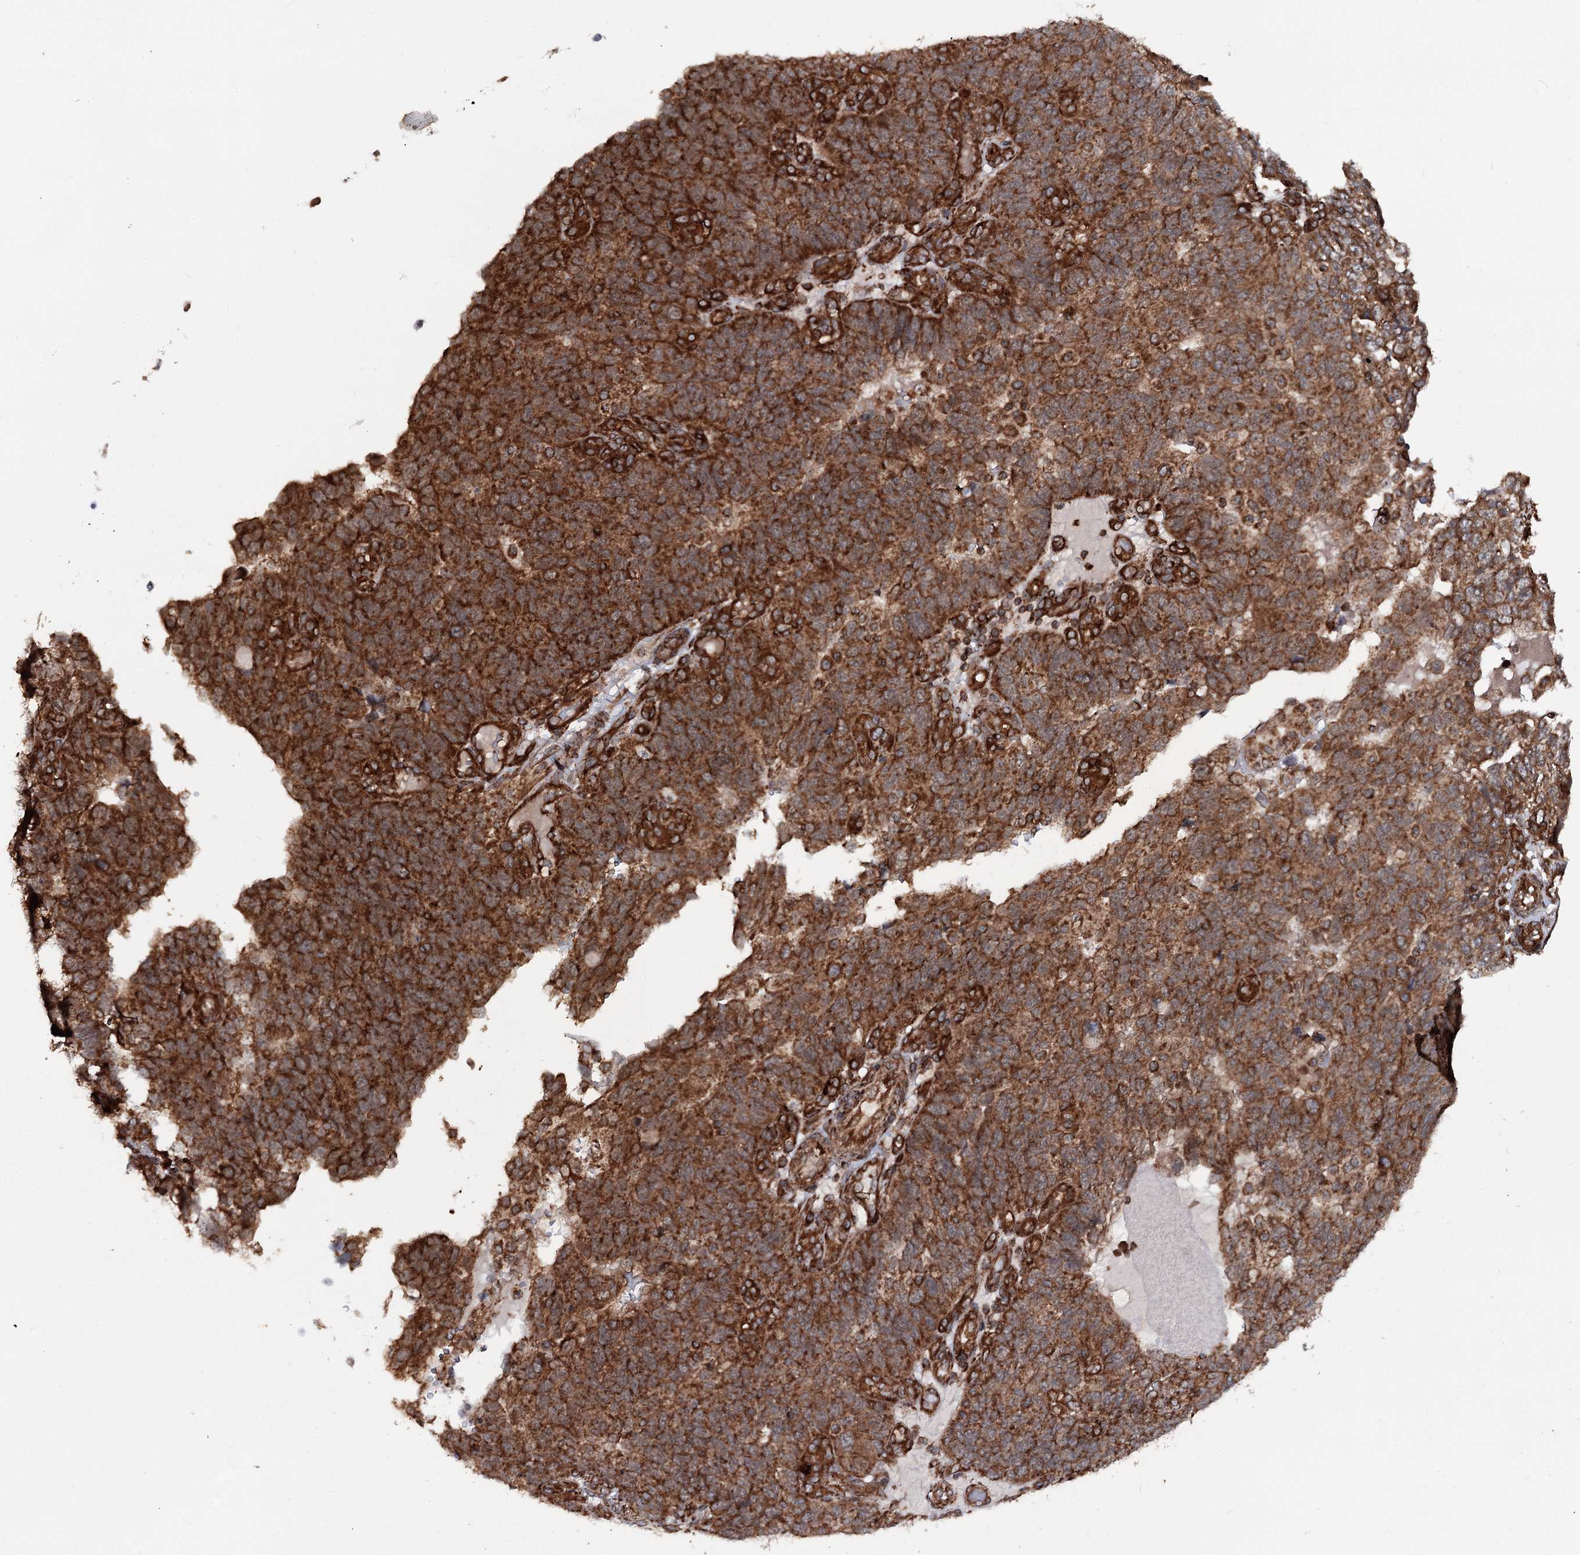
{"staining": {"intensity": "strong", "quantity": ">75%", "location": "cytoplasmic/membranous"}, "tissue": "endometrial cancer", "cell_type": "Tumor cells", "image_type": "cancer", "snomed": [{"axis": "morphology", "description": "Adenocarcinoma, NOS"}, {"axis": "topography", "description": "Endometrium"}], "caption": "About >75% of tumor cells in endometrial cancer (adenocarcinoma) display strong cytoplasmic/membranous protein expression as visualized by brown immunohistochemical staining.", "gene": "FGFR1OP2", "patient": {"sex": "female", "age": 66}}